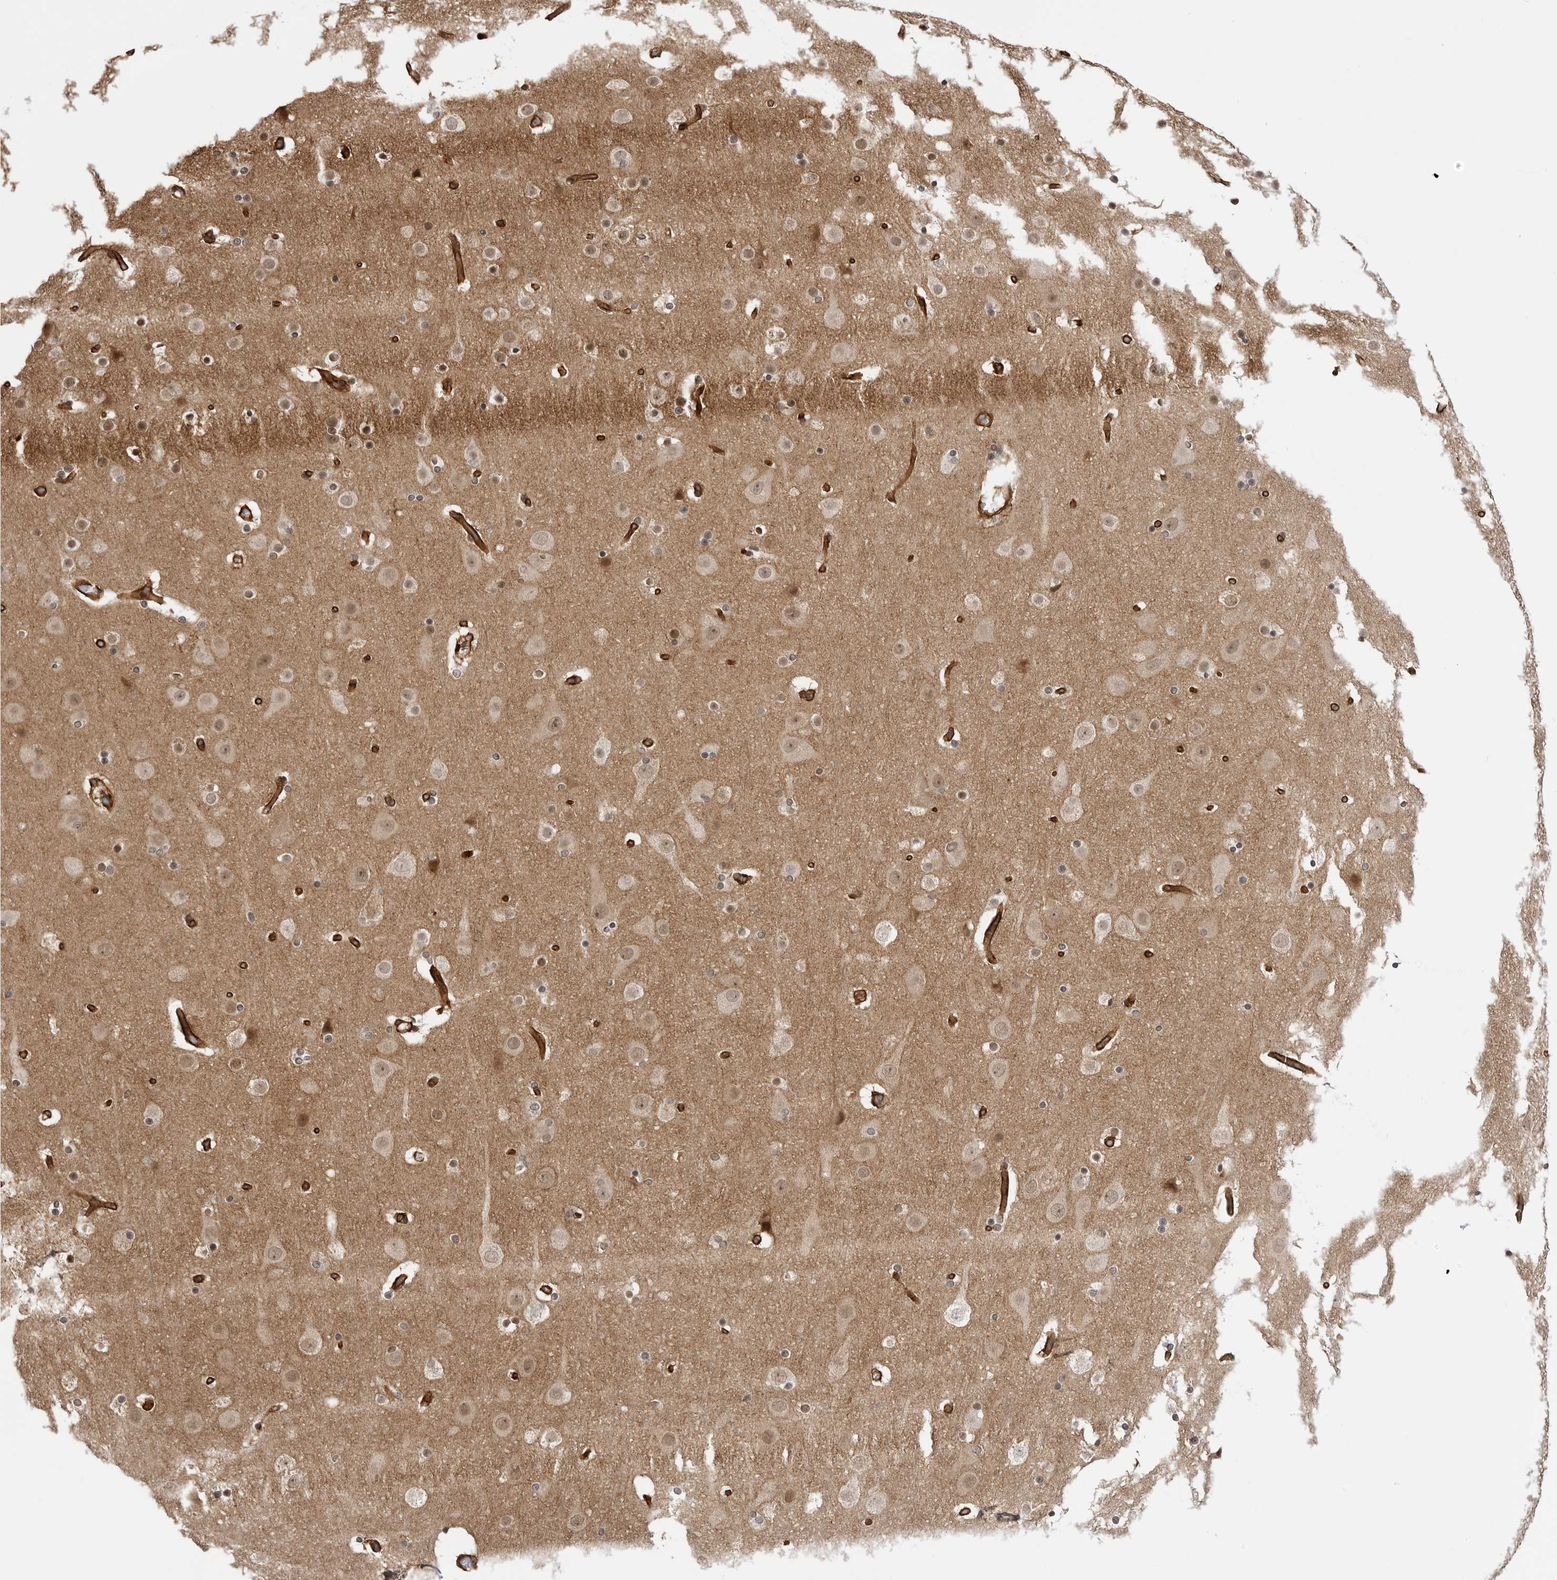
{"staining": {"intensity": "strong", "quantity": ">75%", "location": "cytoplasmic/membranous"}, "tissue": "cerebral cortex", "cell_type": "Endothelial cells", "image_type": "normal", "snomed": [{"axis": "morphology", "description": "Normal tissue, NOS"}, {"axis": "topography", "description": "Cerebral cortex"}], "caption": "Normal cerebral cortex displays strong cytoplasmic/membranous expression in about >75% of endothelial cells.", "gene": "SORBS1", "patient": {"sex": "male", "age": 57}}